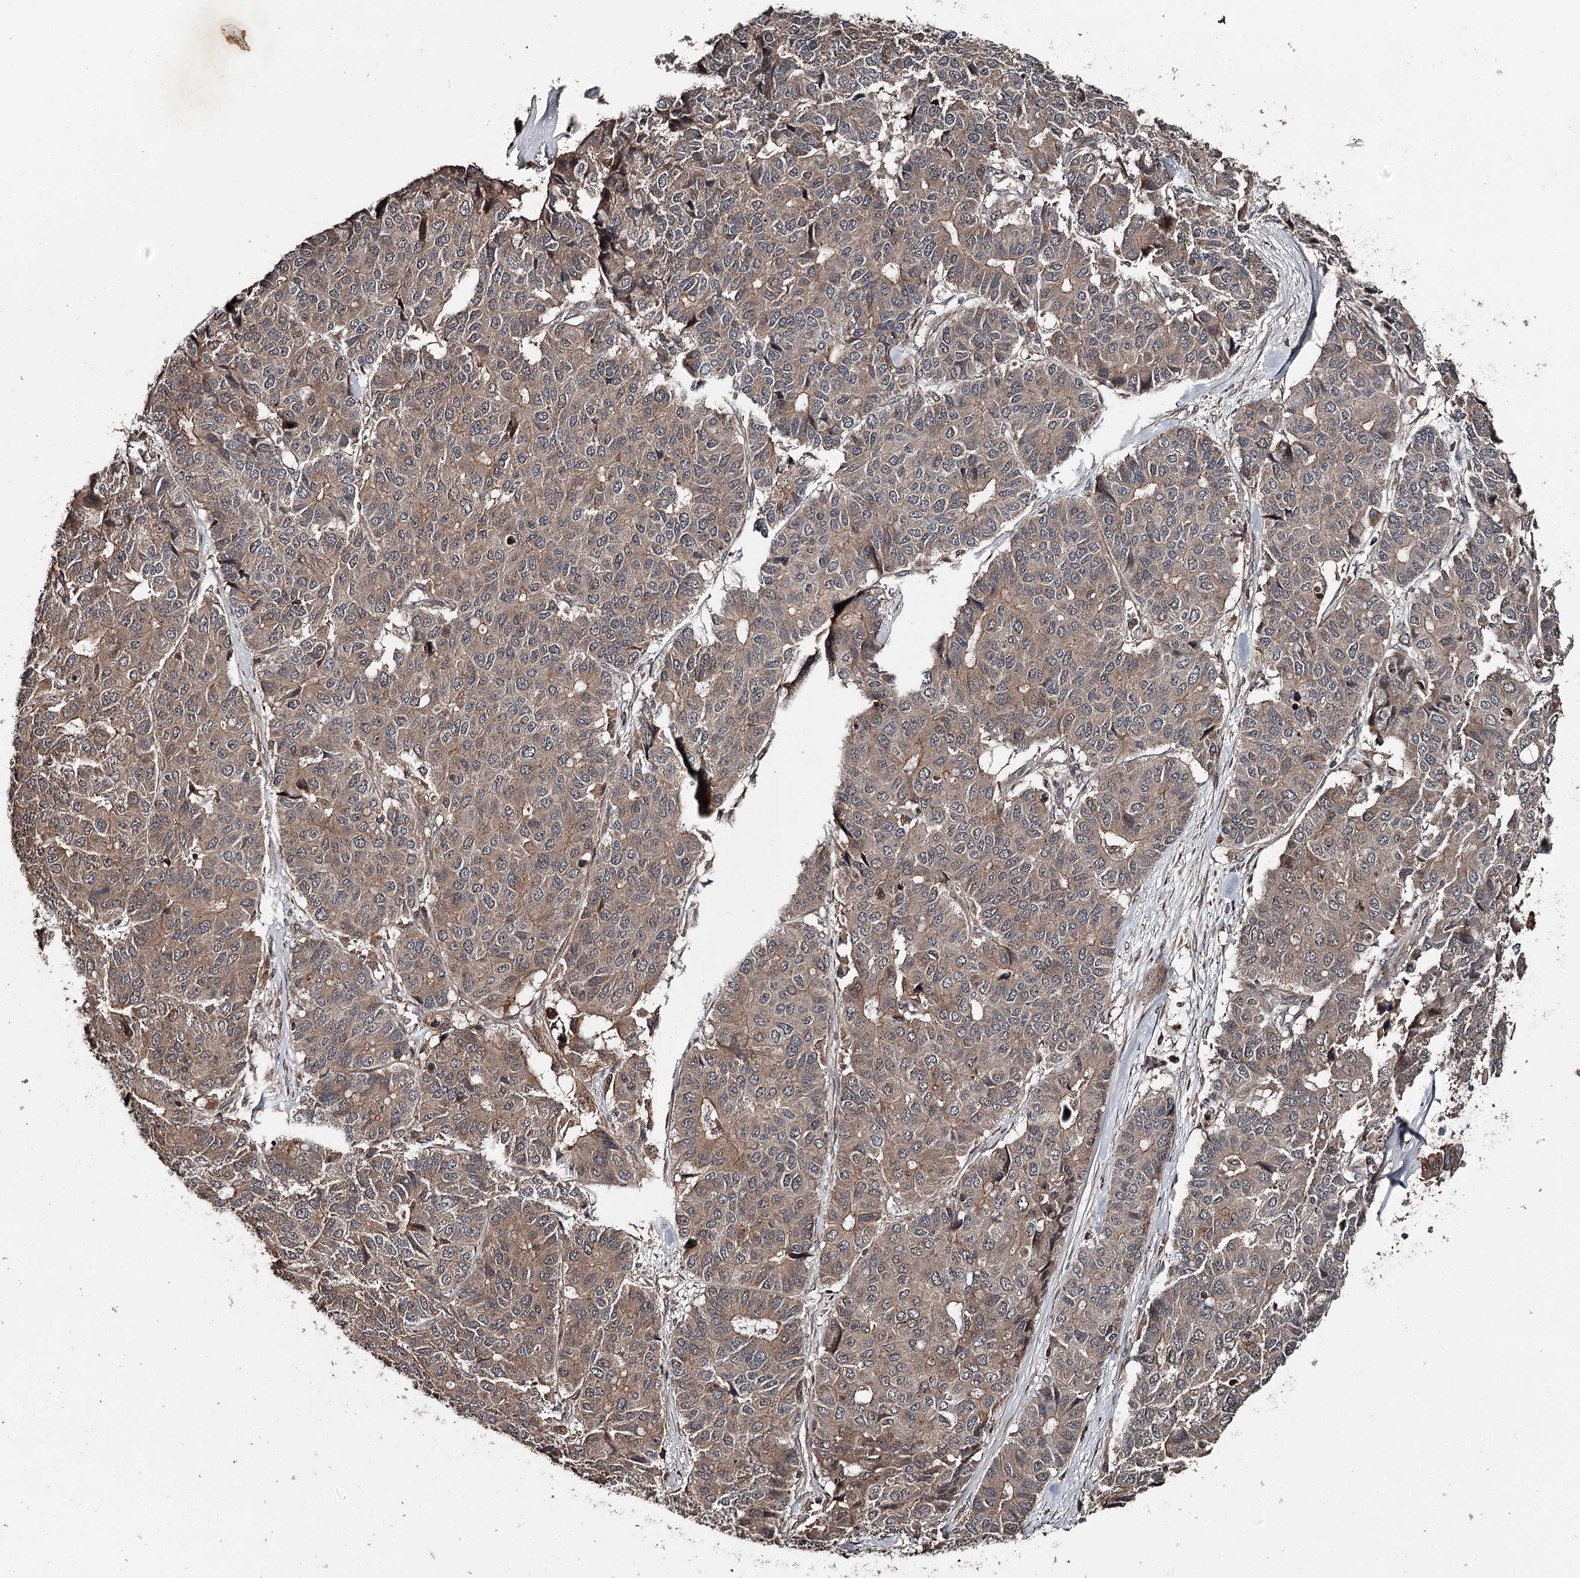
{"staining": {"intensity": "moderate", "quantity": ">75%", "location": "cytoplasmic/membranous"}, "tissue": "pancreatic cancer", "cell_type": "Tumor cells", "image_type": "cancer", "snomed": [{"axis": "morphology", "description": "Adenocarcinoma, NOS"}, {"axis": "topography", "description": "Pancreas"}], "caption": "Moderate cytoplasmic/membranous positivity is appreciated in about >75% of tumor cells in adenocarcinoma (pancreatic). (brown staining indicates protein expression, while blue staining denotes nuclei).", "gene": "RAB21", "patient": {"sex": "male", "age": 50}}